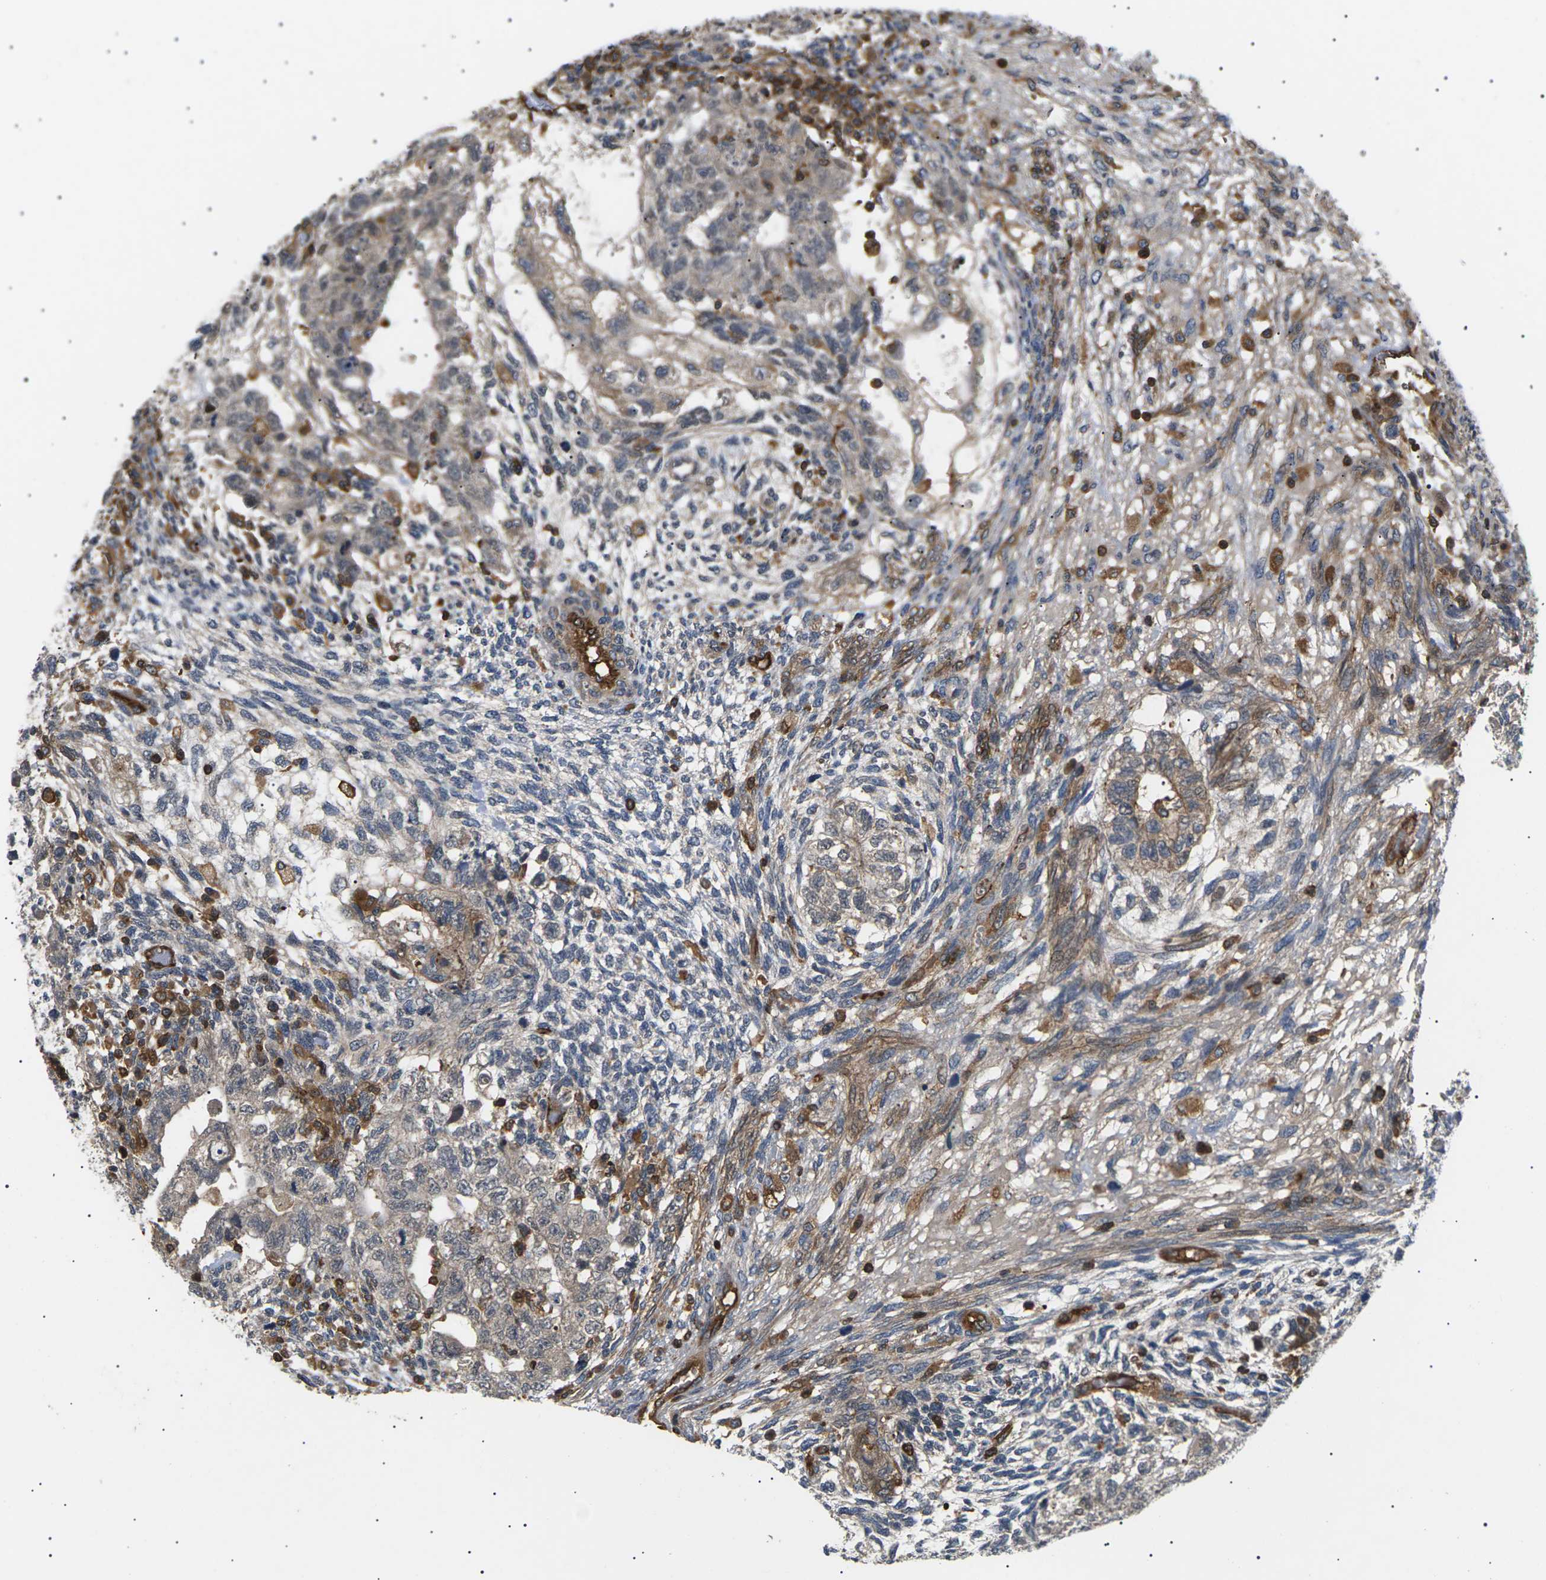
{"staining": {"intensity": "weak", "quantity": ">75%", "location": "cytoplasmic/membranous"}, "tissue": "testis cancer", "cell_type": "Tumor cells", "image_type": "cancer", "snomed": [{"axis": "morphology", "description": "Normal tissue, NOS"}, {"axis": "morphology", "description": "Carcinoma, Embryonal, NOS"}, {"axis": "topography", "description": "Testis"}], "caption": "DAB (3,3'-diaminobenzidine) immunohistochemical staining of human embryonal carcinoma (testis) reveals weak cytoplasmic/membranous protein staining in approximately >75% of tumor cells. The protein of interest is shown in brown color, while the nuclei are stained blue.", "gene": "TMTC4", "patient": {"sex": "male", "age": 36}}